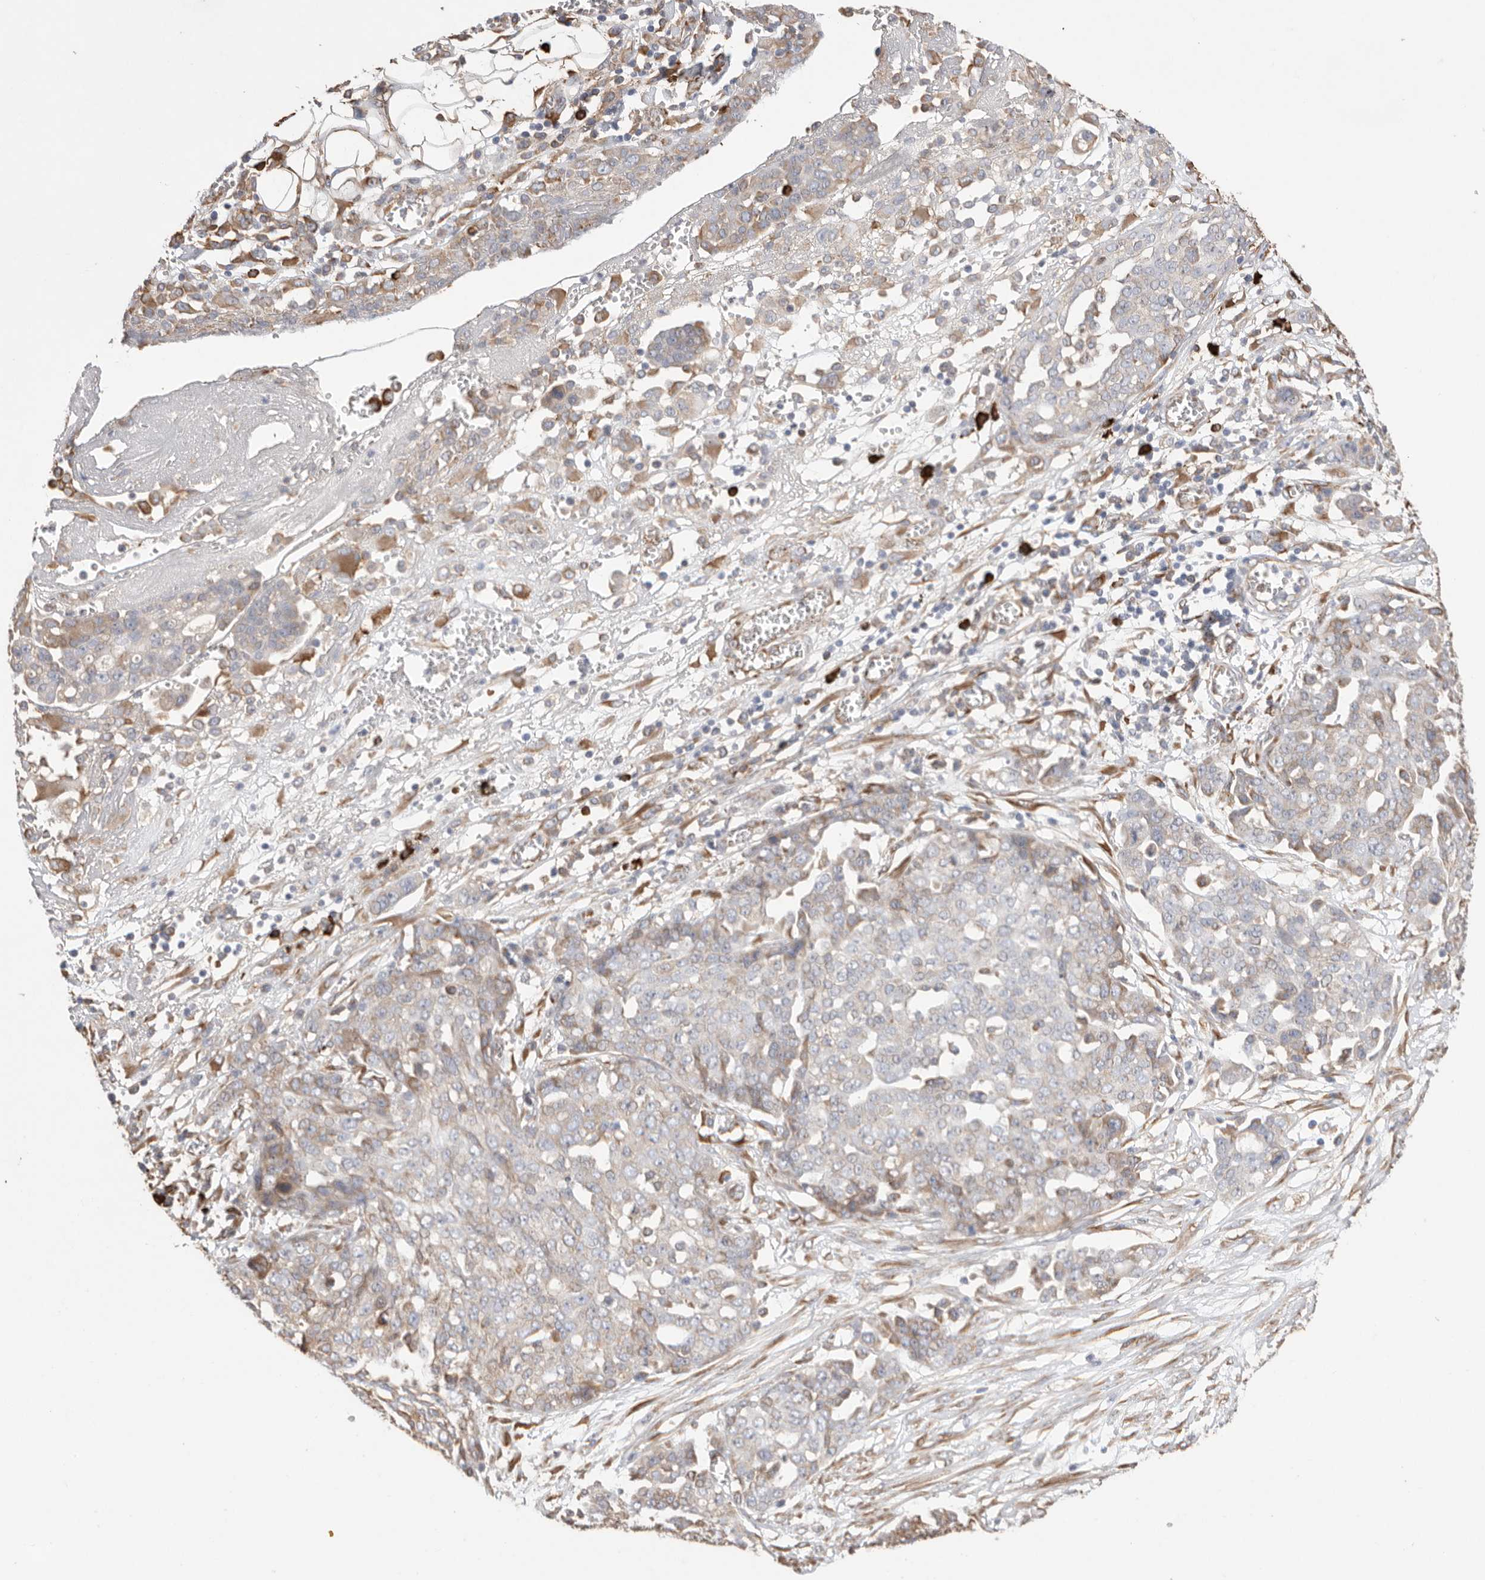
{"staining": {"intensity": "moderate", "quantity": "<25%", "location": "cytoplasmic/membranous"}, "tissue": "ovarian cancer", "cell_type": "Tumor cells", "image_type": "cancer", "snomed": [{"axis": "morphology", "description": "Cystadenocarcinoma, serous, NOS"}, {"axis": "topography", "description": "Soft tissue"}, {"axis": "topography", "description": "Ovary"}], "caption": "Tumor cells display low levels of moderate cytoplasmic/membranous expression in about <25% of cells in ovarian serous cystadenocarcinoma. Using DAB (brown) and hematoxylin (blue) stains, captured at high magnification using brightfield microscopy.", "gene": "BLOC1S5", "patient": {"sex": "female", "age": 57}}